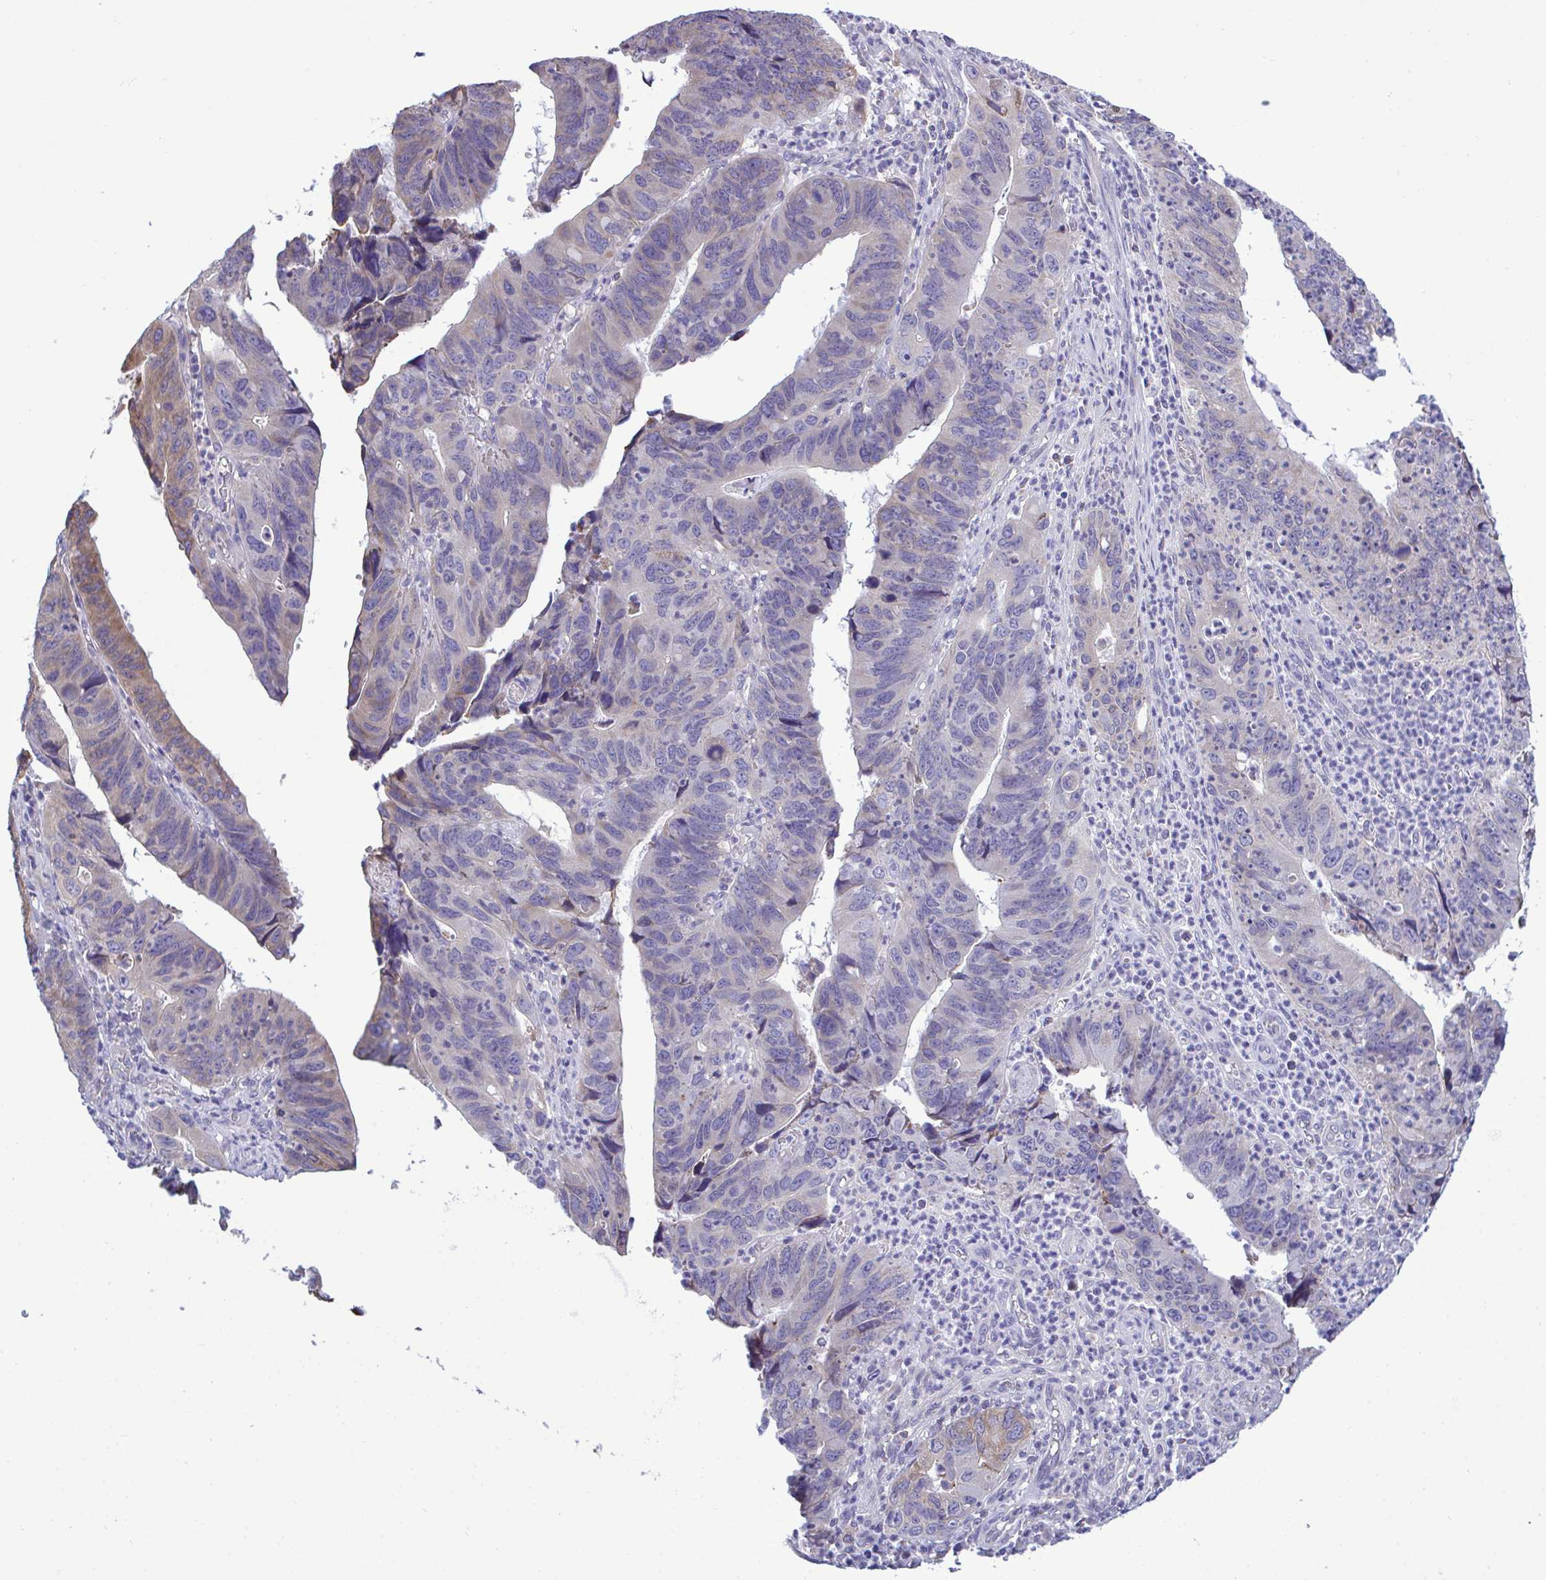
{"staining": {"intensity": "weak", "quantity": "<25%", "location": "cytoplasmic/membranous"}, "tissue": "stomach cancer", "cell_type": "Tumor cells", "image_type": "cancer", "snomed": [{"axis": "morphology", "description": "Adenocarcinoma, NOS"}, {"axis": "topography", "description": "Stomach"}], "caption": "A photomicrograph of human stomach adenocarcinoma is negative for staining in tumor cells. (Stains: DAB IHC with hematoxylin counter stain, Microscopy: brightfield microscopy at high magnification).", "gene": "PIGK", "patient": {"sex": "male", "age": 59}}